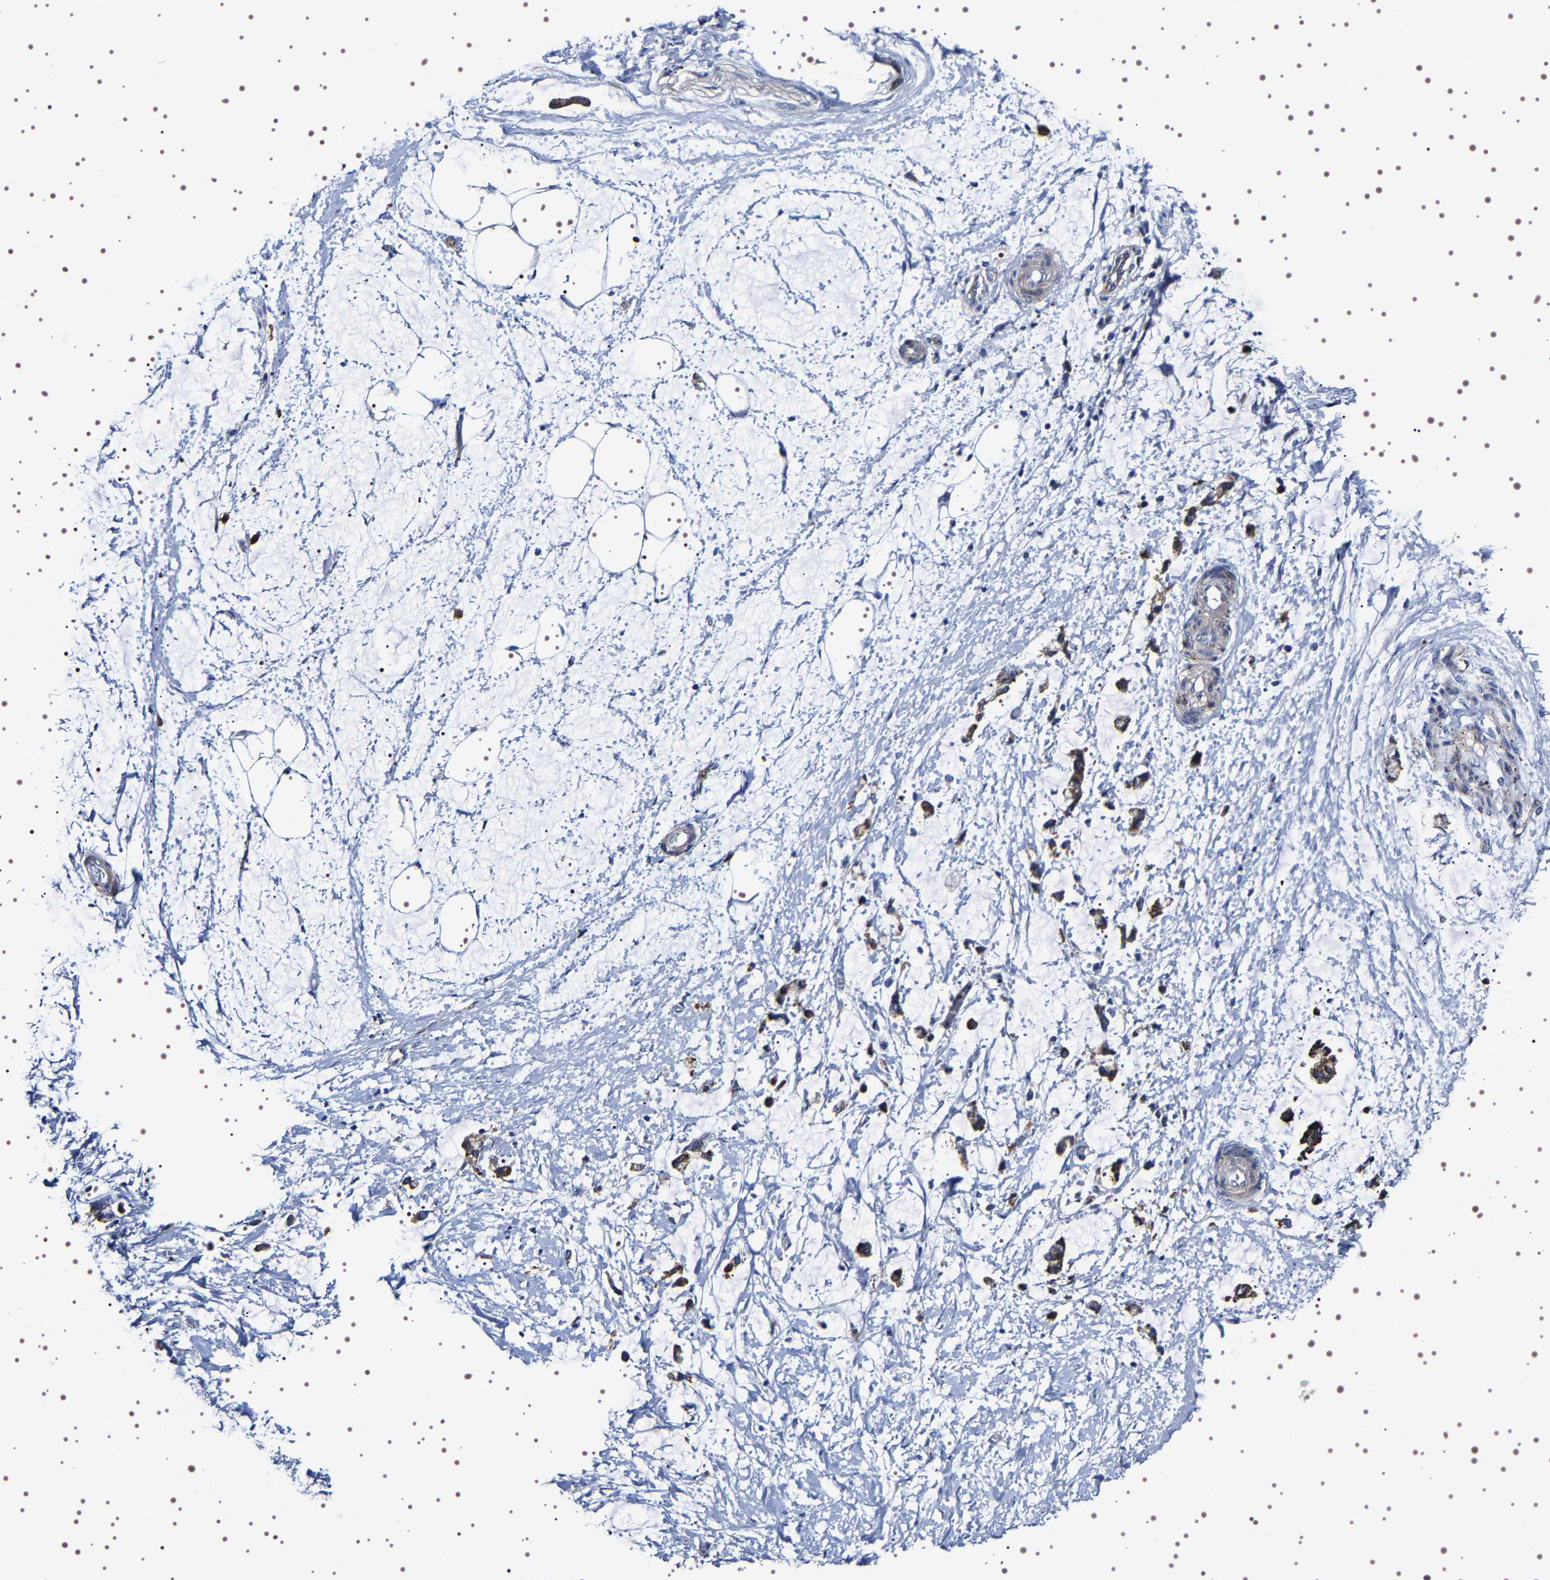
{"staining": {"intensity": "negative", "quantity": "none", "location": "none"}, "tissue": "adipose tissue", "cell_type": "Adipocytes", "image_type": "normal", "snomed": [{"axis": "morphology", "description": "Normal tissue, NOS"}, {"axis": "morphology", "description": "Adenocarcinoma, NOS"}, {"axis": "topography", "description": "Colon"}, {"axis": "topography", "description": "Peripheral nerve tissue"}], "caption": "Immunohistochemical staining of unremarkable human adipose tissue displays no significant expression in adipocytes. (DAB (3,3'-diaminobenzidine) IHC with hematoxylin counter stain).", "gene": "SQLE", "patient": {"sex": "male", "age": 14}}